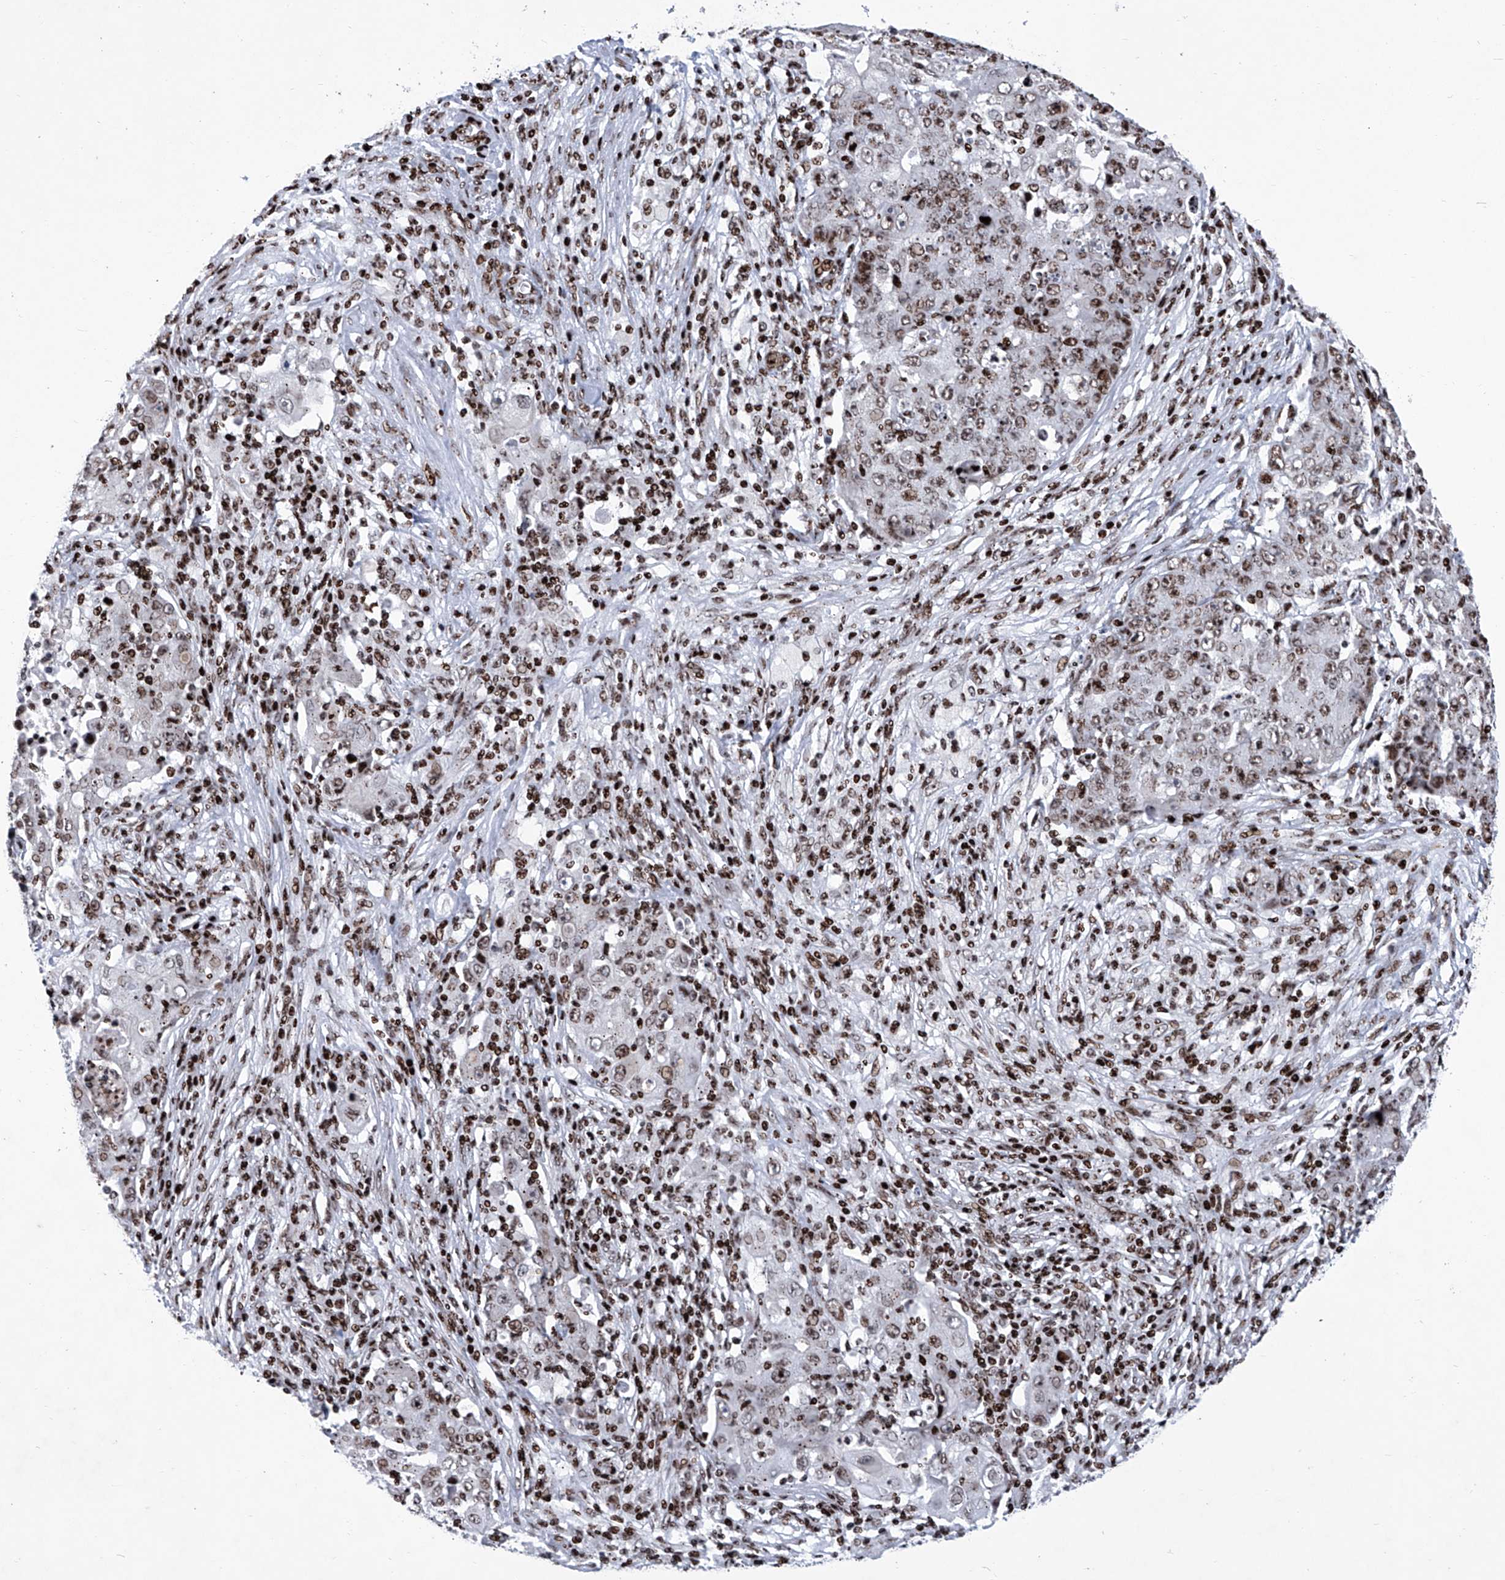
{"staining": {"intensity": "moderate", "quantity": ">75%", "location": "nuclear"}, "tissue": "ovarian cancer", "cell_type": "Tumor cells", "image_type": "cancer", "snomed": [{"axis": "morphology", "description": "Carcinoma, endometroid"}, {"axis": "topography", "description": "Ovary"}], "caption": "Approximately >75% of tumor cells in endometroid carcinoma (ovarian) reveal moderate nuclear protein expression as visualized by brown immunohistochemical staining.", "gene": "HEY2", "patient": {"sex": "female", "age": 42}}